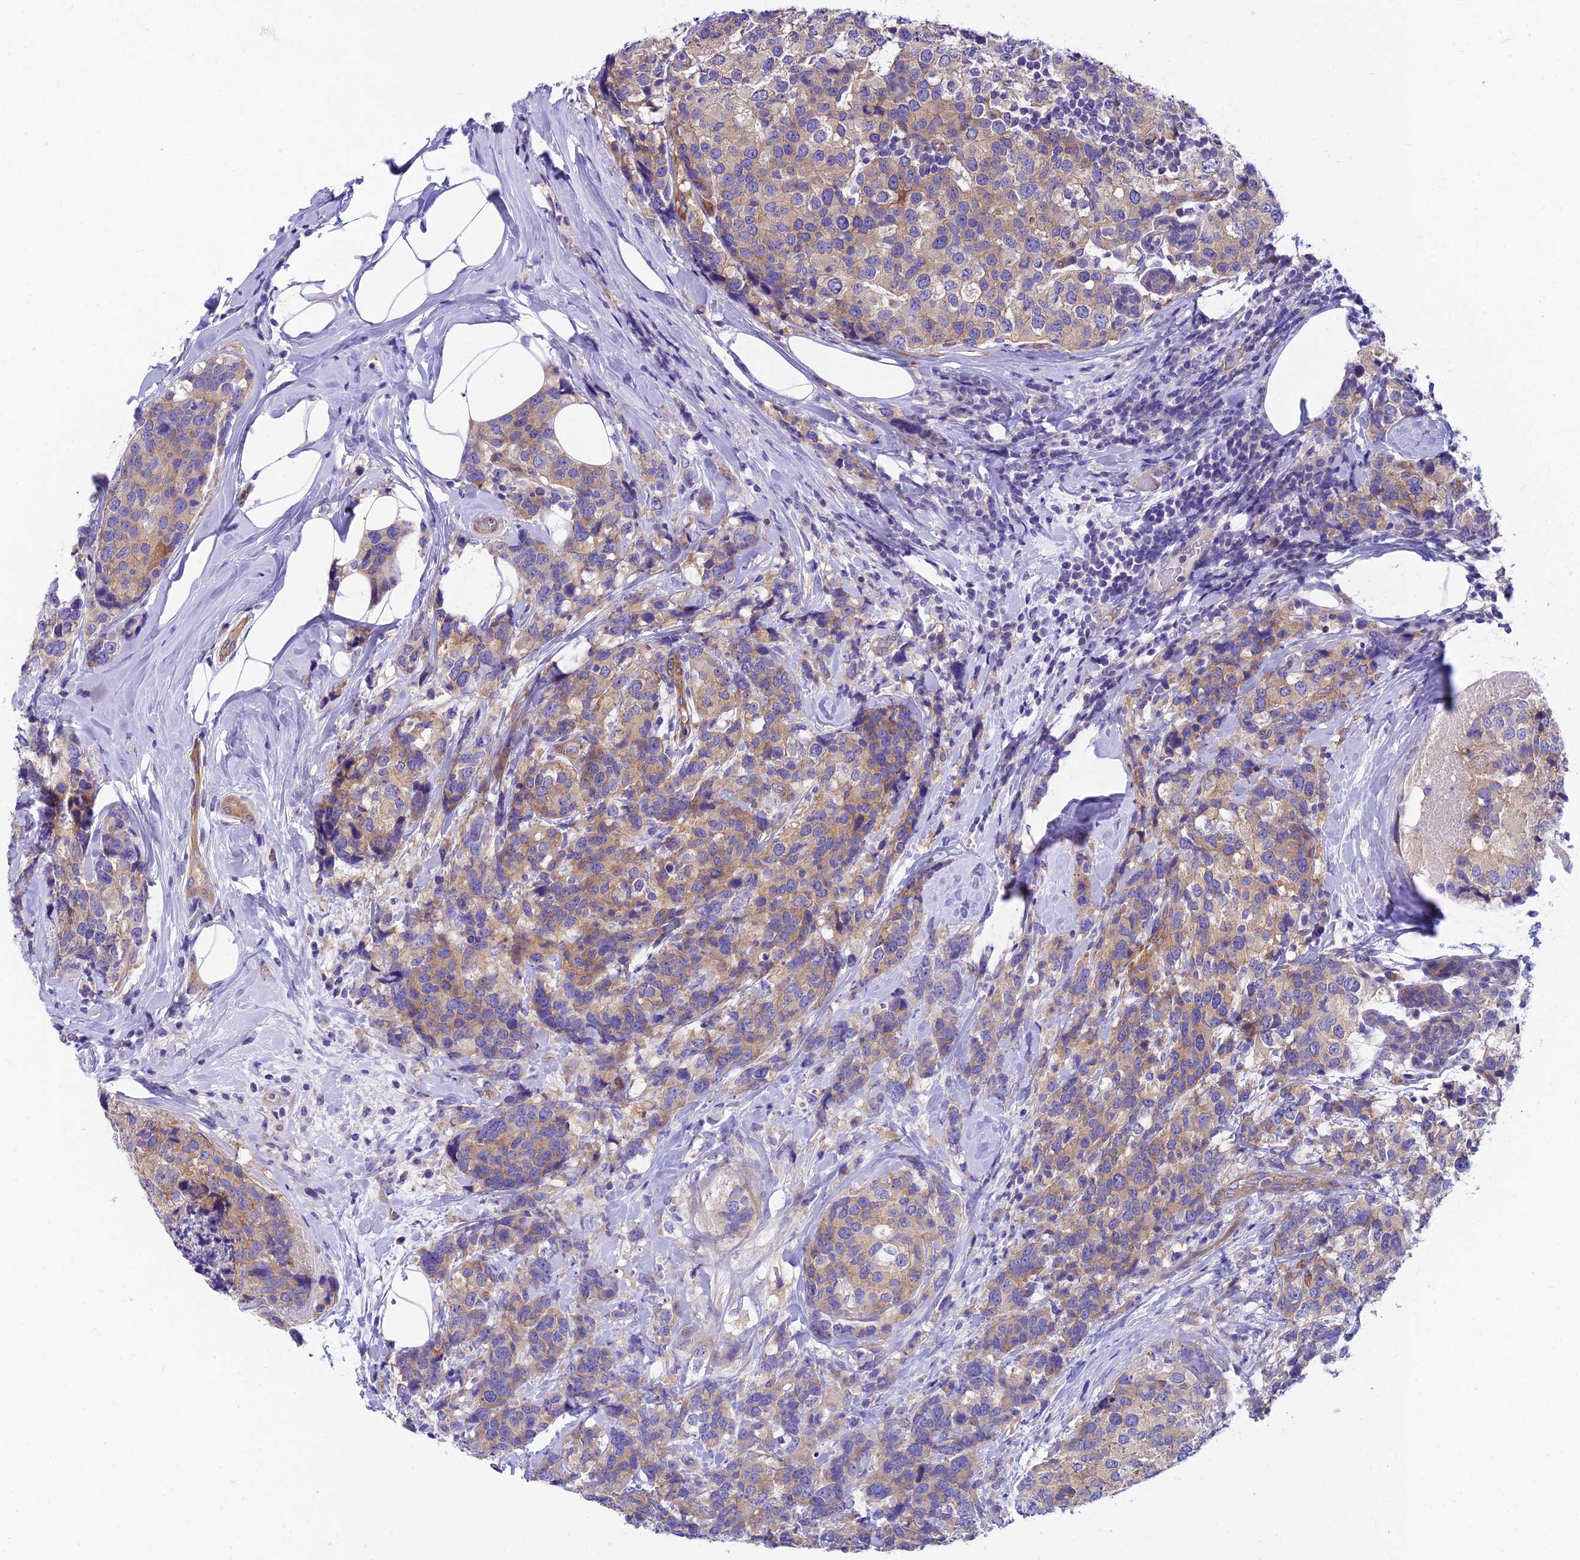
{"staining": {"intensity": "weak", "quantity": ">75%", "location": "cytoplasmic/membranous"}, "tissue": "breast cancer", "cell_type": "Tumor cells", "image_type": "cancer", "snomed": [{"axis": "morphology", "description": "Lobular carcinoma"}, {"axis": "topography", "description": "Breast"}], "caption": "This photomicrograph demonstrates immunohistochemistry (IHC) staining of human lobular carcinoma (breast), with low weak cytoplasmic/membranous staining in about >75% of tumor cells.", "gene": "PPFIA3", "patient": {"sex": "female", "age": 59}}